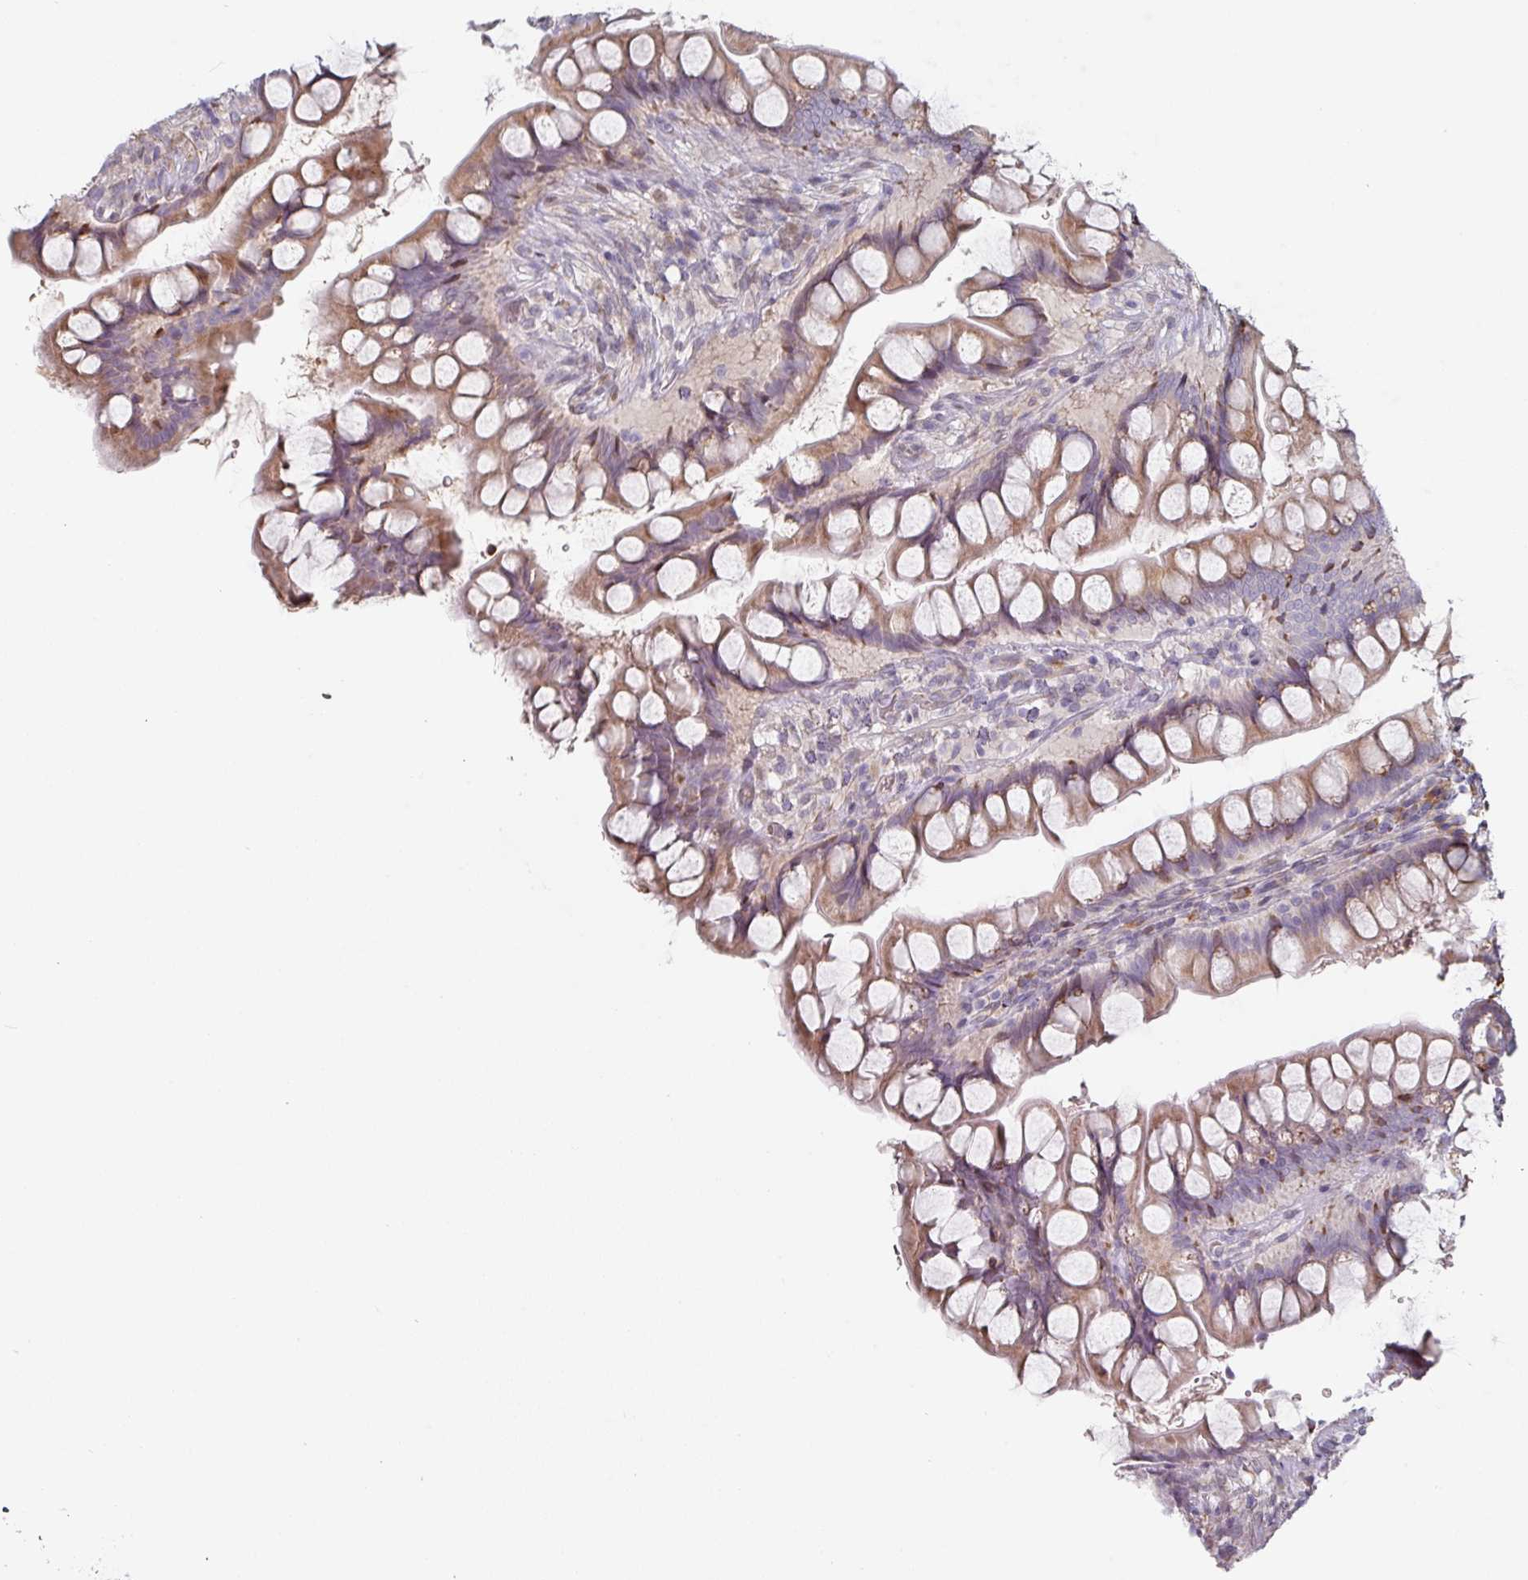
{"staining": {"intensity": "moderate", "quantity": "25%-75%", "location": "cytoplasmic/membranous"}, "tissue": "small intestine", "cell_type": "Glandular cells", "image_type": "normal", "snomed": [{"axis": "morphology", "description": "Normal tissue, NOS"}, {"axis": "topography", "description": "Small intestine"}], "caption": "Immunohistochemical staining of unremarkable small intestine reveals medium levels of moderate cytoplasmic/membranous positivity in about 25%-75% of glandular cells.", "gene": "CEP78", "patient": {"sex": "male", "age": 70}}